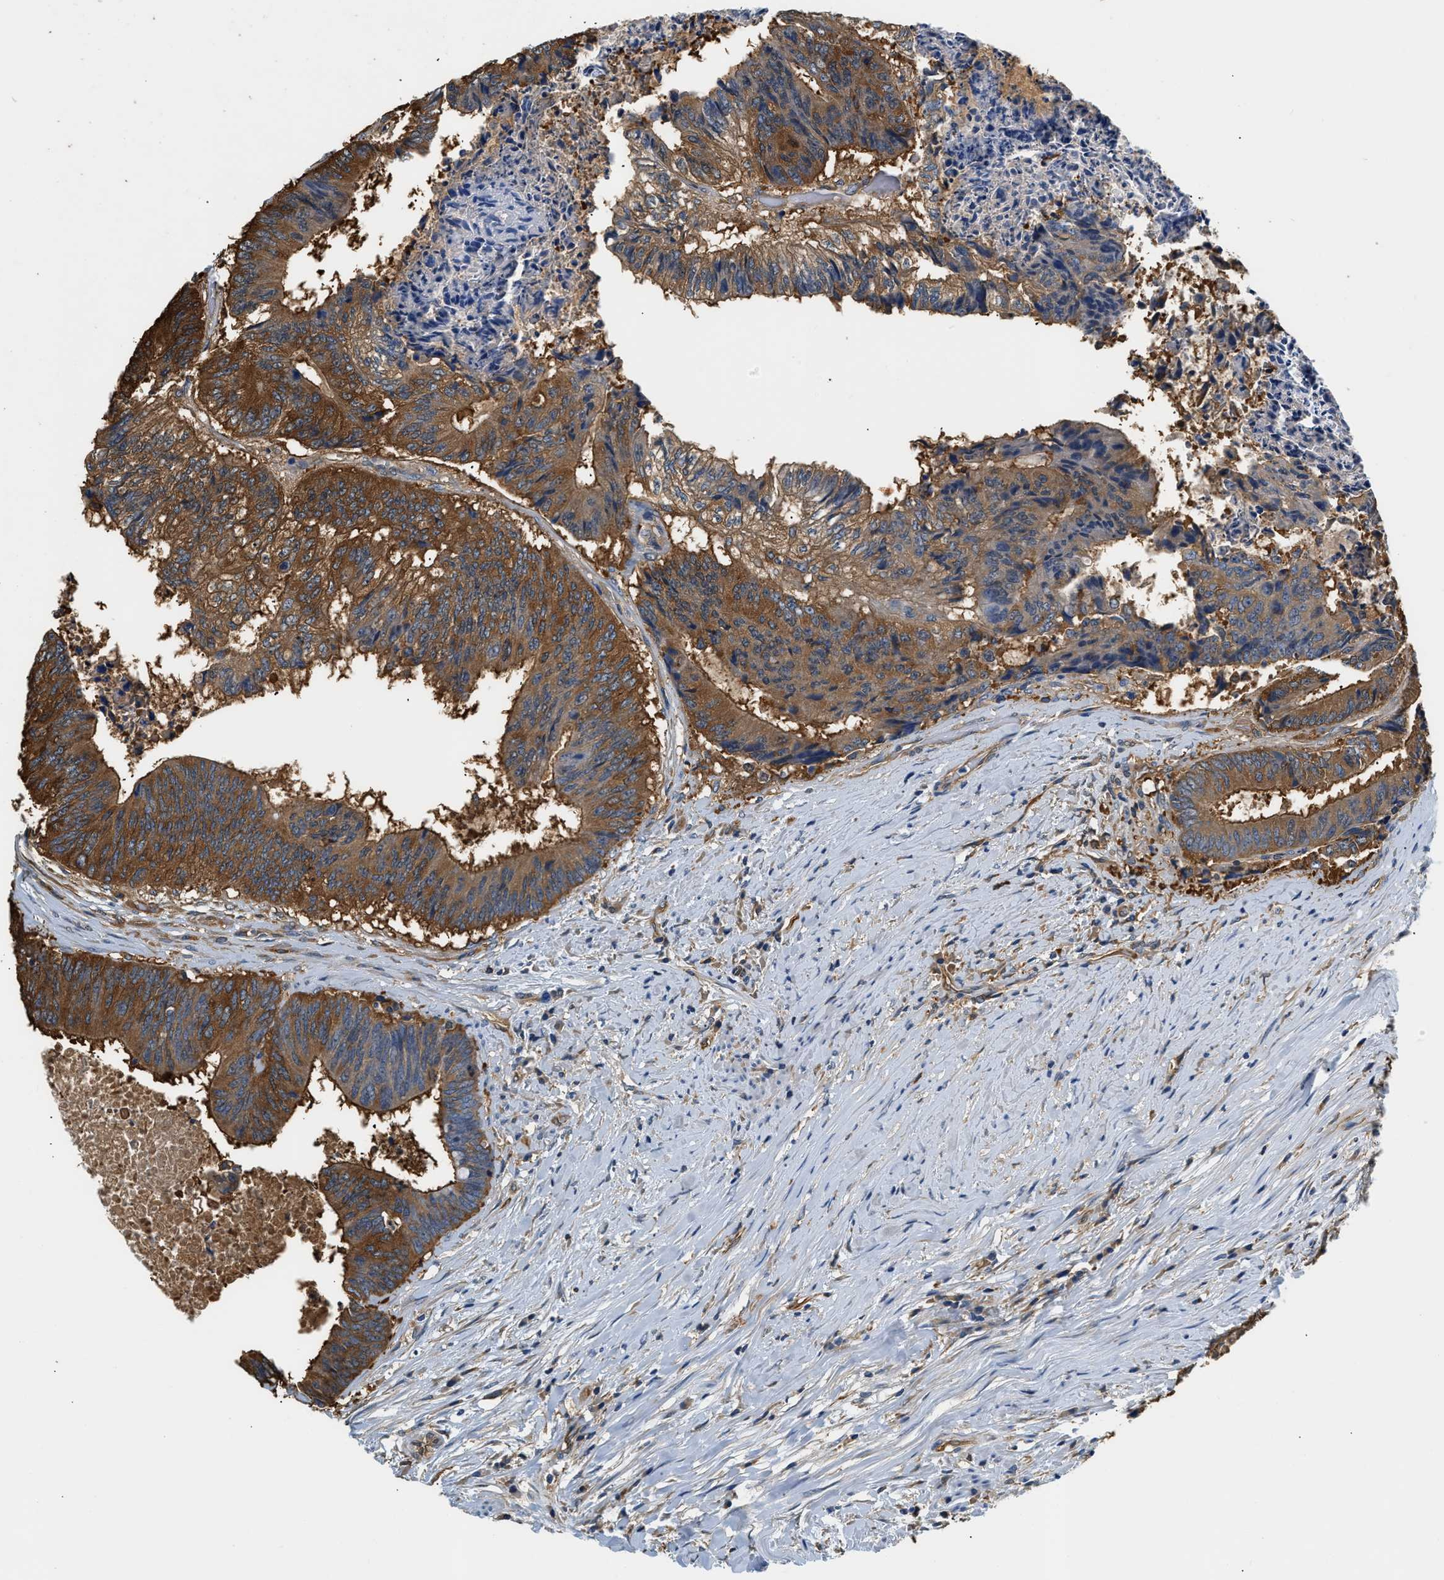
{"staining": {"intensity": "strong", "quantity": ">75%", "location": "cytoplasmic/membranous"}, "tissue": "colorectal cancer", "cell_type": "Tumor cells", "image_type": "cancer", "snomed": [{"axis": "morphology", "description": "Adenocarcinoma, NOS"}, {"axis": "topography", "description": "Rectum"}], "caption": "This is a micrograph of IHC staining of adenocarcinoma (colorectal), which shows strong positivity in the cytoplasmic/membranous of tumor cells.", "gene": "PPP2R1B", "patient": {"sex": "male", "age": 72}}